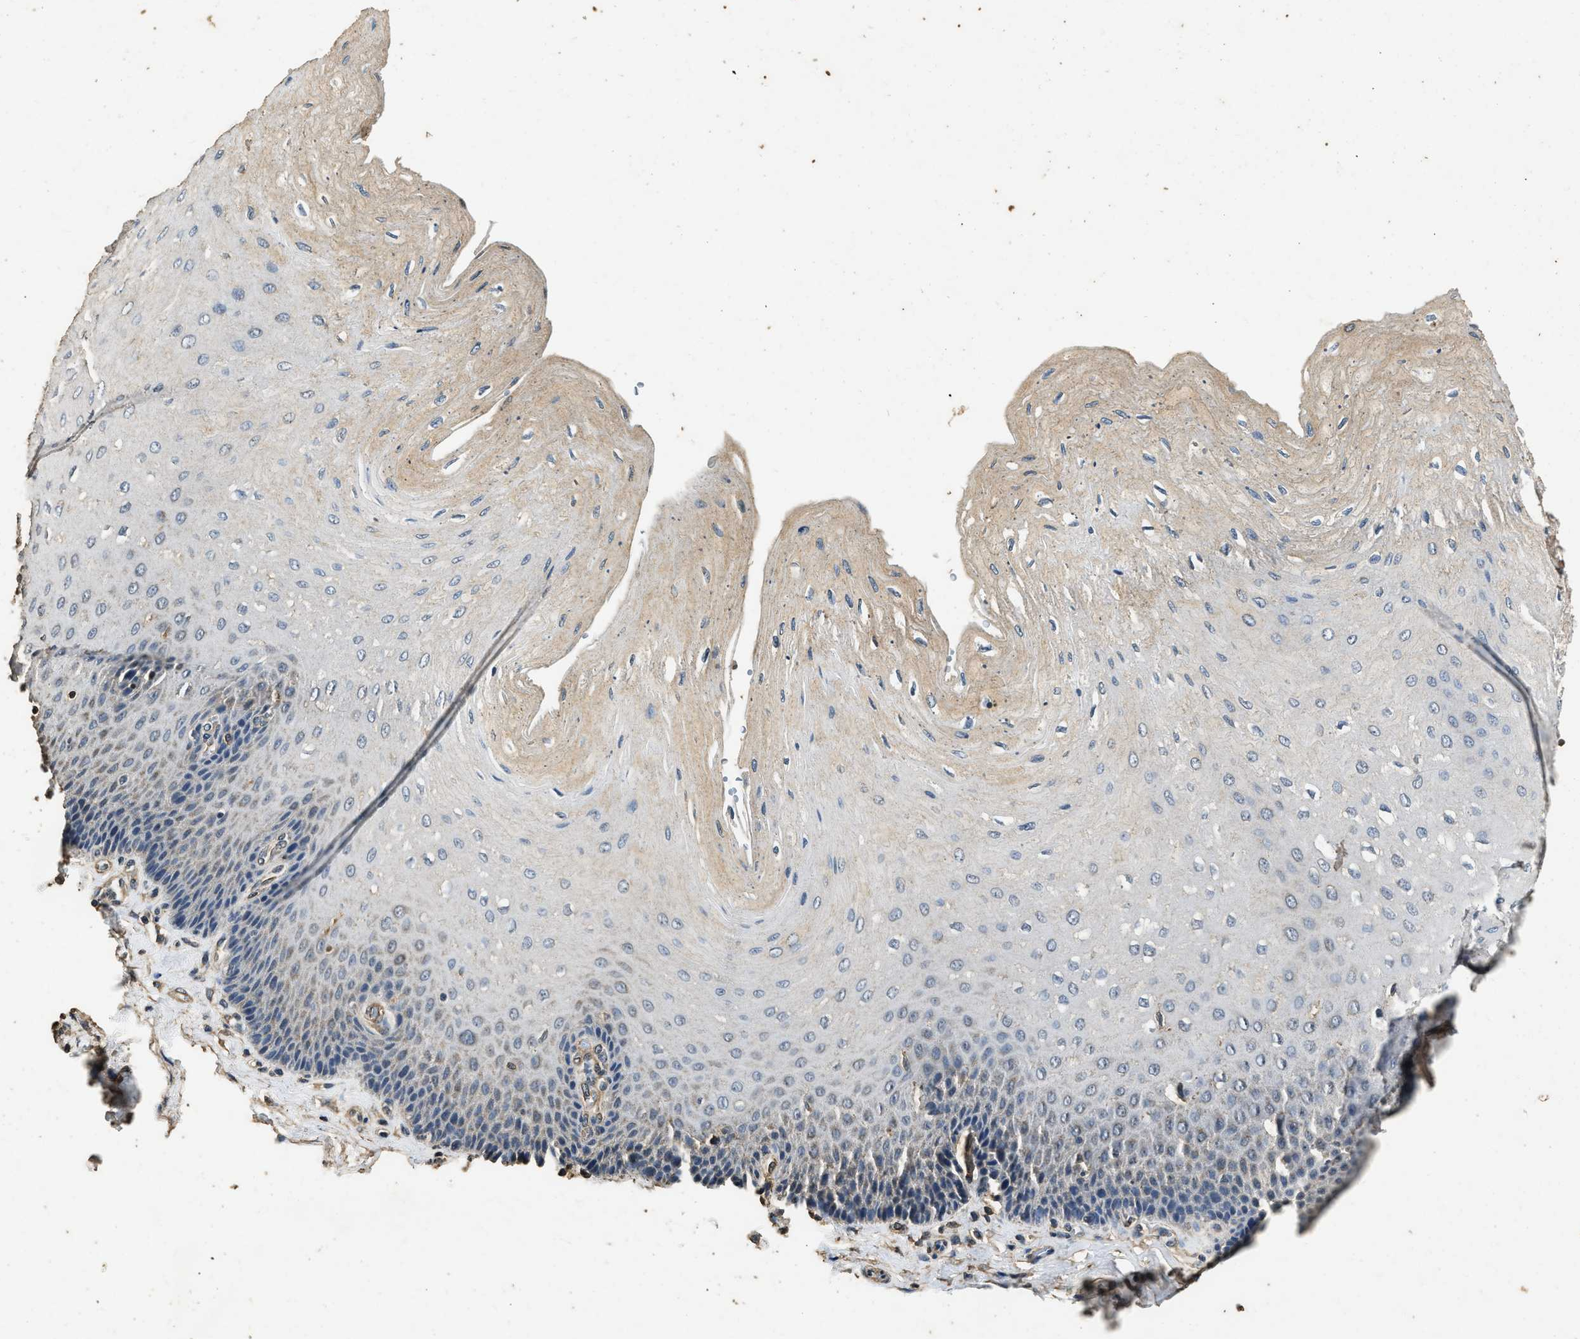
{"staining": {"intensity": "weak", "quantity": "<25%", "location": "cytoplasmic/membranous"}, "tissue": "esophagus", "cell_type": "Squamous epithelial cells", "image_type": "normal", "snomed": [{"axis": "morphology", "description": "Normal tissue, NOS"}, {"axis": "topography", "description": "Esophagus"}], "caption": "Squamous epithelial cells show no significant positivity in benign esophagus. (Immunohistochemistry (ihc), brightfield microscopy, high magnification).", "gene": "MIB1", "patient": {"sex": "female", "age": 72}}